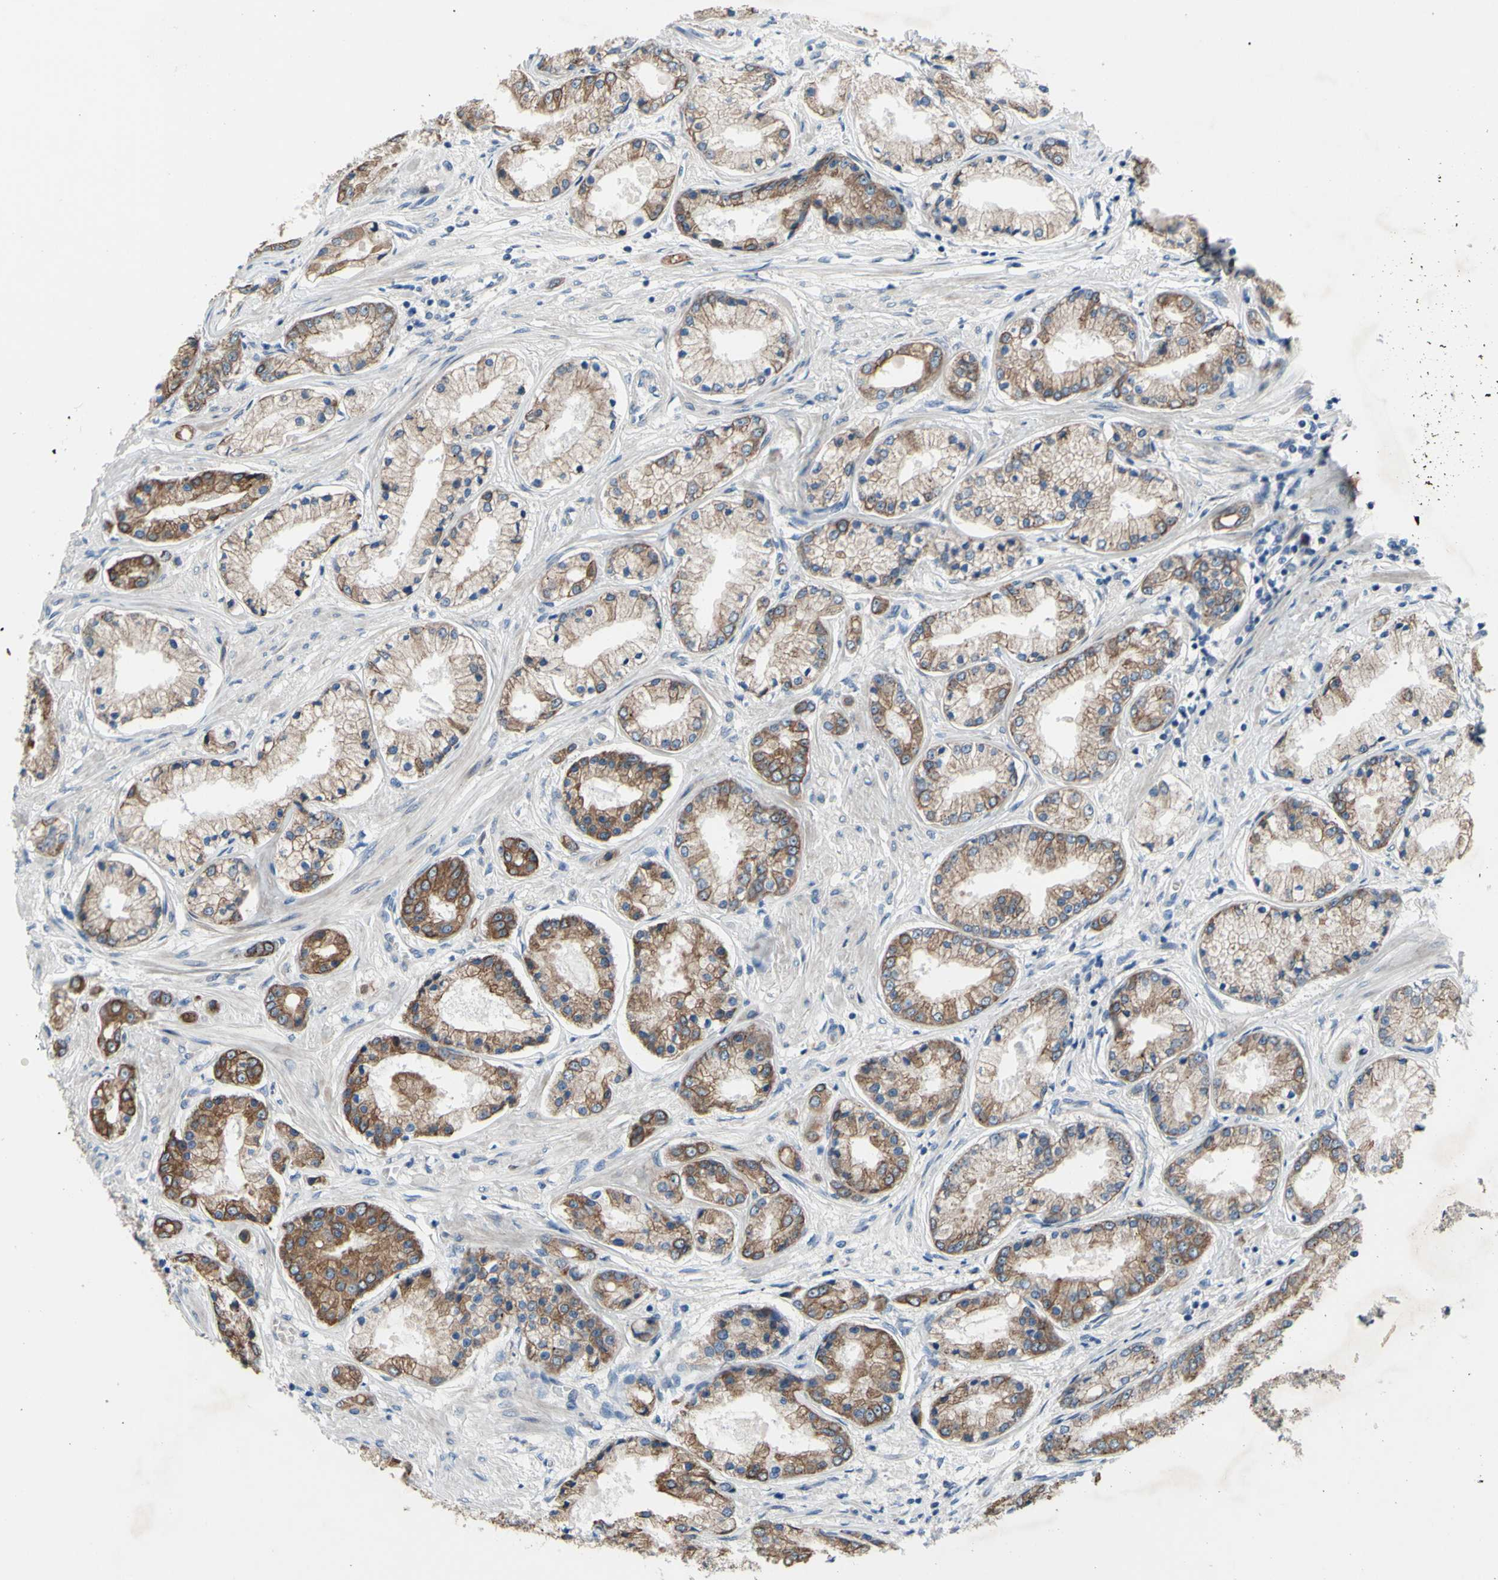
{"staining": {"intensity": "moderate", "quantity": ">75%", "location": "cytoplasmic/membranous"}, "tissue": "prostate cancer", "cell_type": "Tumor cells", "image_type": "cancer", "snomed": [{"axis": "morphology", "description": "Adenocarcinoma, High grade"}, {"axis": "topography", "description": "Prostate"}], "caption": "There is medium levels of moderate cytoplasmic/membranous positivity in tumor cells of prostate cancer, as demonstrated by immunohistochemical staining (brown color).", "gene": "GRAMD2B", "patient": {"sex": "male", "age": 59}}